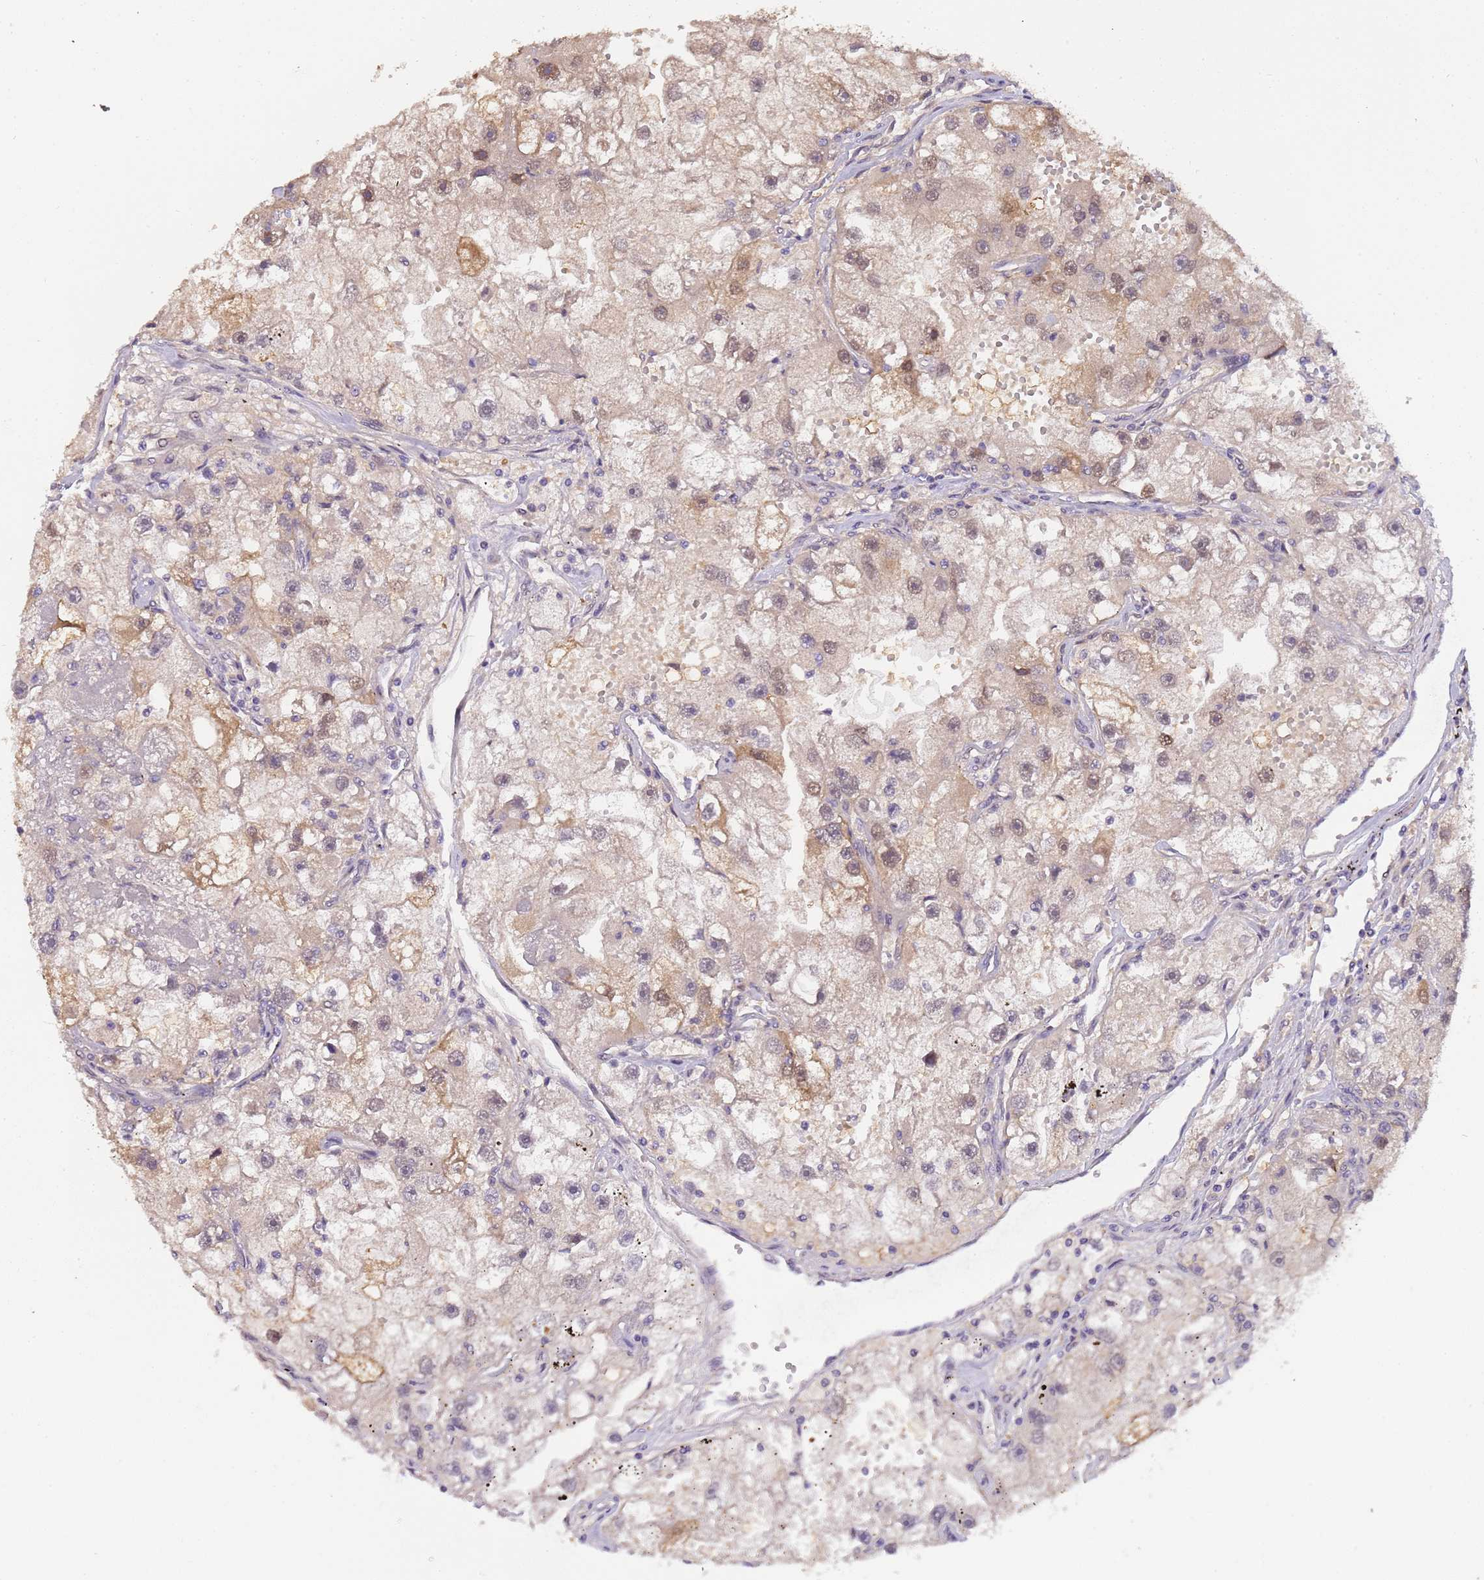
{"staining": {"intensity": "moderate", "quantity": "<25%", "location": "nuclear"}, "tissue": "renal cancer", "cell_type": "Tumor cells", "image_type": "cancer", "snomed": [{"axis": "morphology", "description": "Adenocarcinoma, NOS"}, {"axis": "topography", "description": "Kidney"}], "caption": "Brown immunohistochemical staining in adenocarcinoma (renal) exhibits moderate nuclear positivity in about <25% of tumor cells.", "gene": "ZBTB5", "patient": {"sex": "male", "age": 63}}